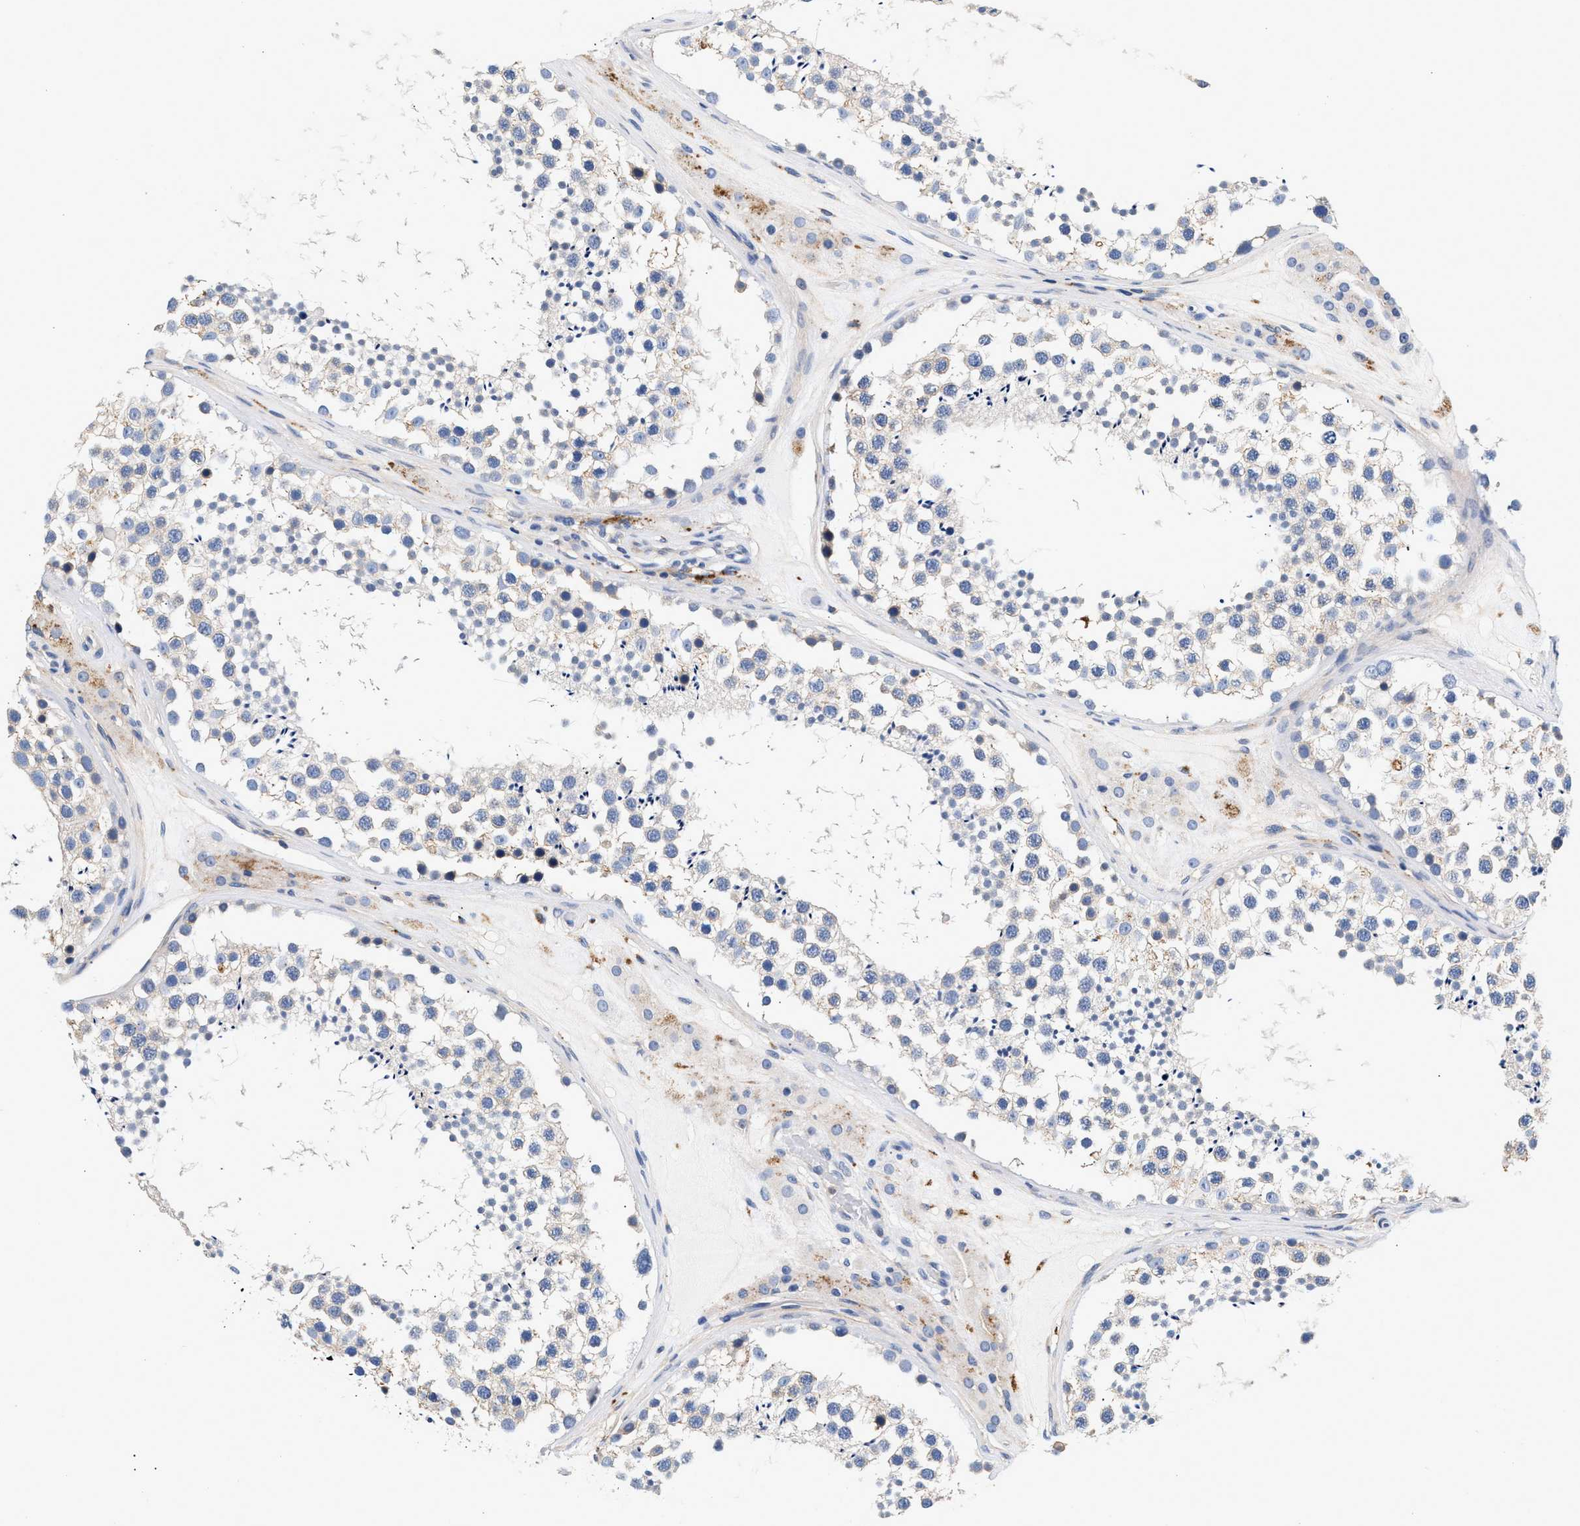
{"staining": {"intensity": "negative", "quantity": "none", "location": "none"}, "tissue": "testis", "cell_type": "Cells in seminiferous ducts", "image_type": "normal", "snomed": [{"axis": "morphology", "description": "Normal tissue, NOS"}, {"axis": "topography", "description": "Testis"}], "caption": "Histopathology image shows no significant protein expression in cells in seminiferous ducts of unremarkable testis.", "gene": "GNAI3", "patient": {"sex": "male", "age": 46}}